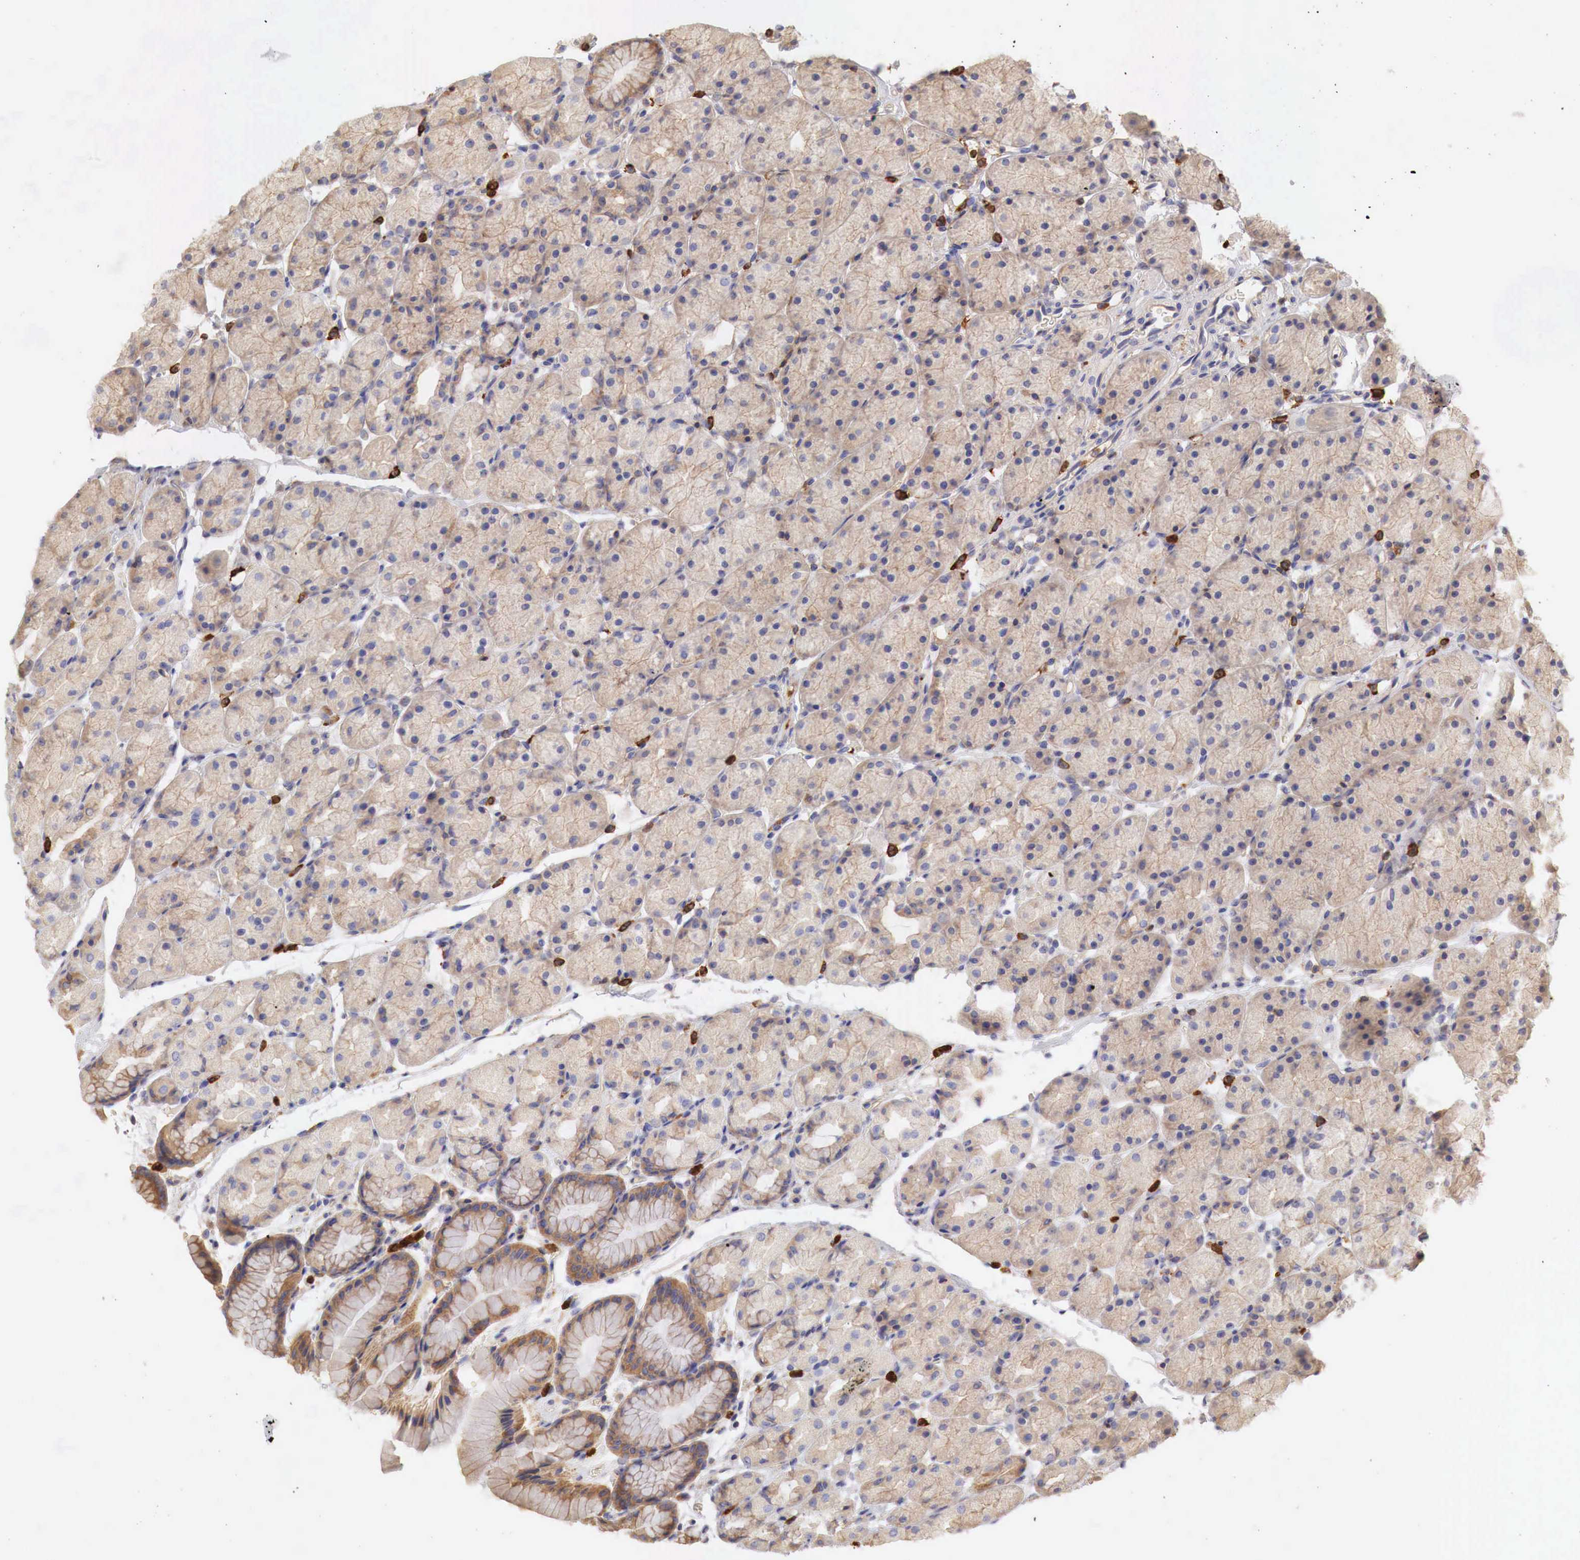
{"staining": {"intensity": "moderate", "quantity": "25%-75%", "location": "cytoplasmic/membranous"}, "tissue": "stomach", "cell_type": "Glandular cells", "image_type": "normal", "snomed": [{"axis": "morphology", "description": "Adenocarcinoma, NOS"}, {"axis": "topography", "description": "Stomach, upper"}], "caption": "Immunohistochemistry (IHC) (DAB (3,3'-diaminobenzidine)) staining of benign stomach demonstrates moderate cytoplasmic/membranous protein staining in approximately 25%-75% of glandular cells.", "gene": "G6PD", "patient": {"sex": "male", "age": 47}}